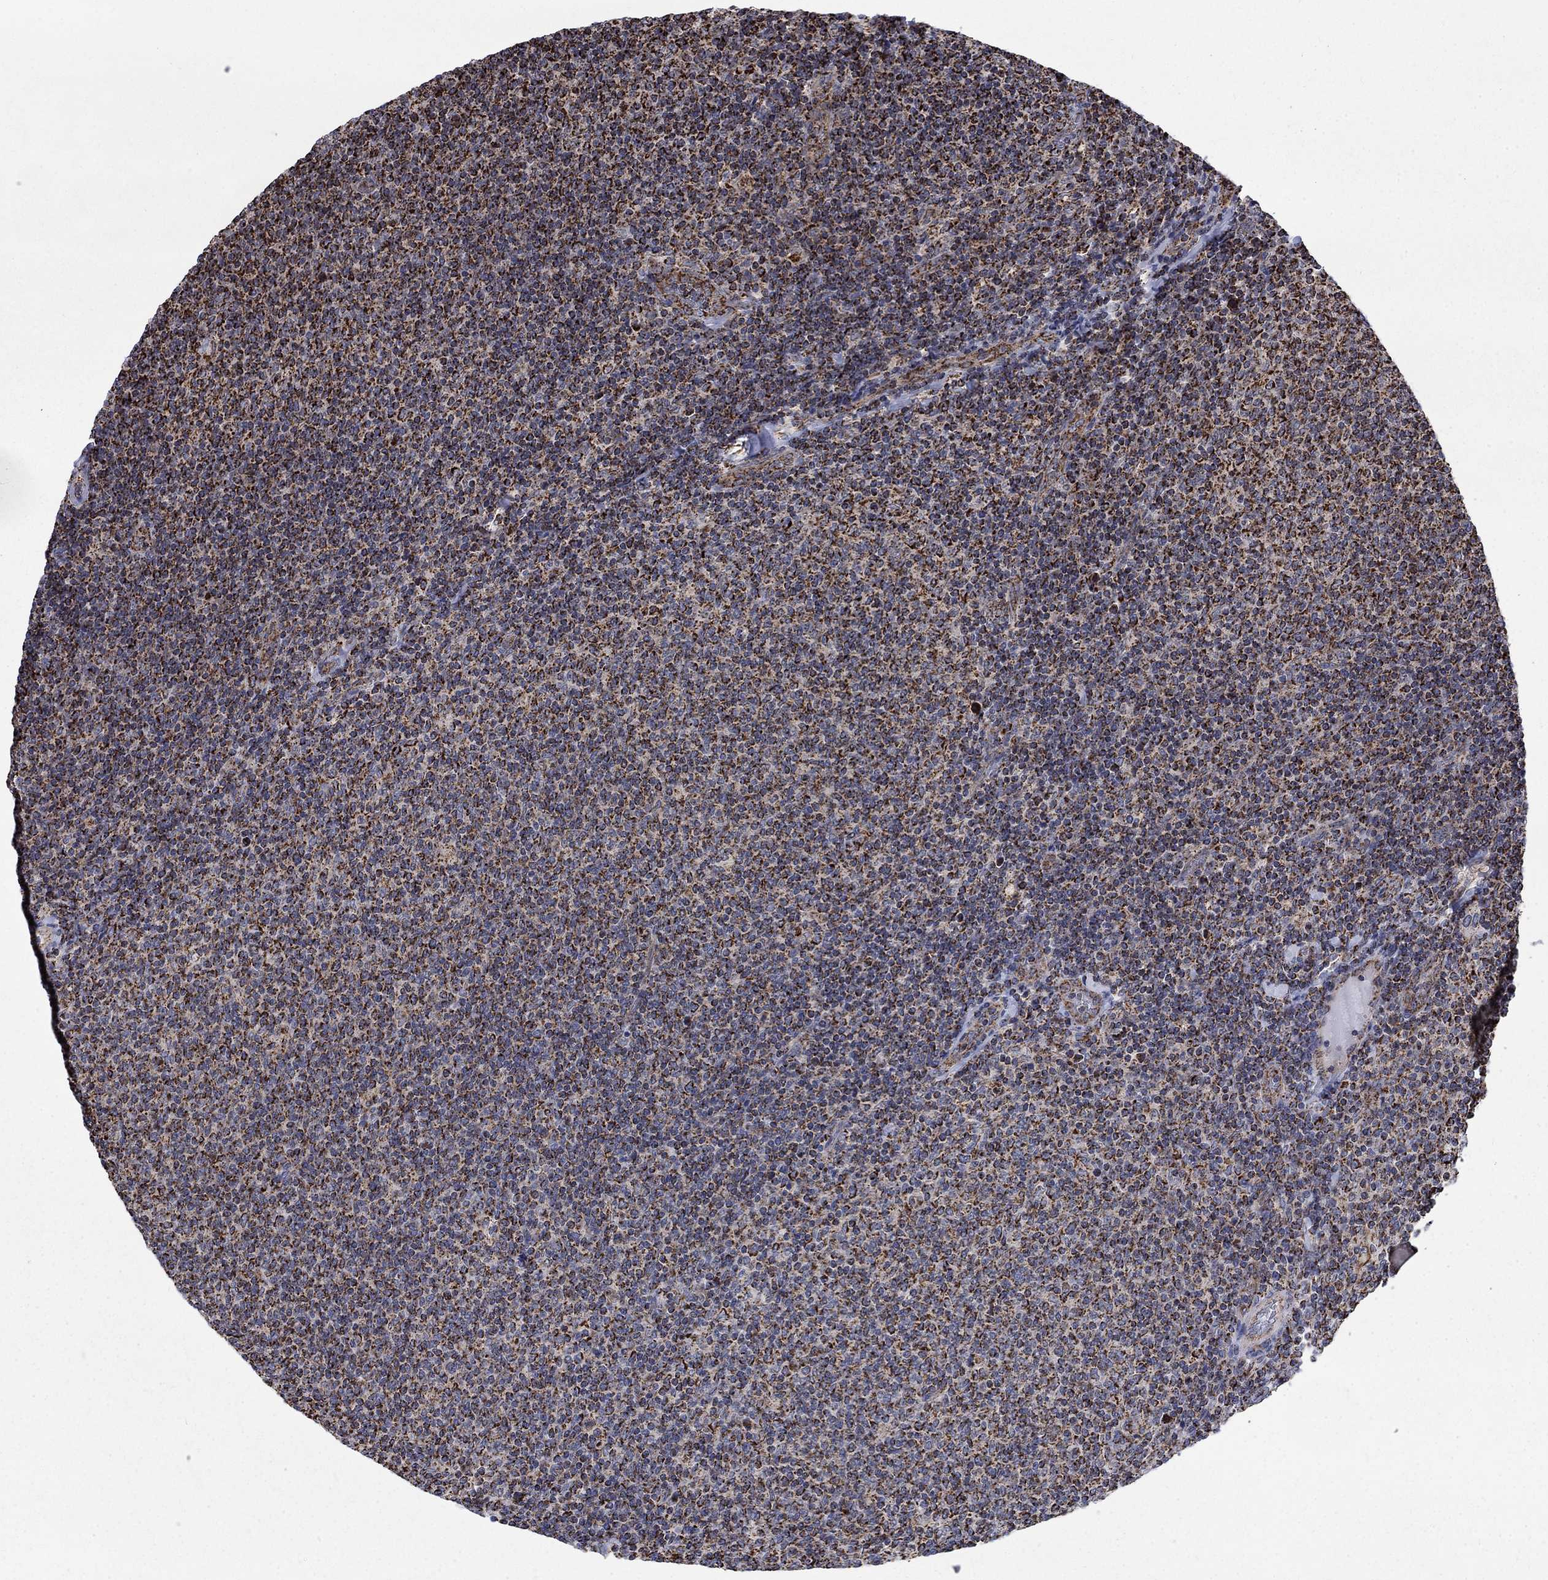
{"staining": {"intensity": "strong", "quantity": ">75%", "location": "cytoplasmic/membranous"}, "tissue": "lymphoma", "cell_type": "Tumor cells", "image_type": "cancer", "snomed": [{"axis": "morphology", "description": "Malignant lymphoma, non-Hodgkin's type, Low grade"}, {"axis": "topography", "description": "Lymph node"}], "caption": "A brown stain labels strong cytoplasmic/membranous expression of a protein in low-grade malignant lymphoma, non-Hodgkin's type tumor cells. (Stains: DAB (3,3'-diaminobenzidine) in brown, nuclei in blue, Microscopy: brightfield microscopy at high magnification).", "gene": "MOAP1", "patient": {"sex": "male", "age": 52}}